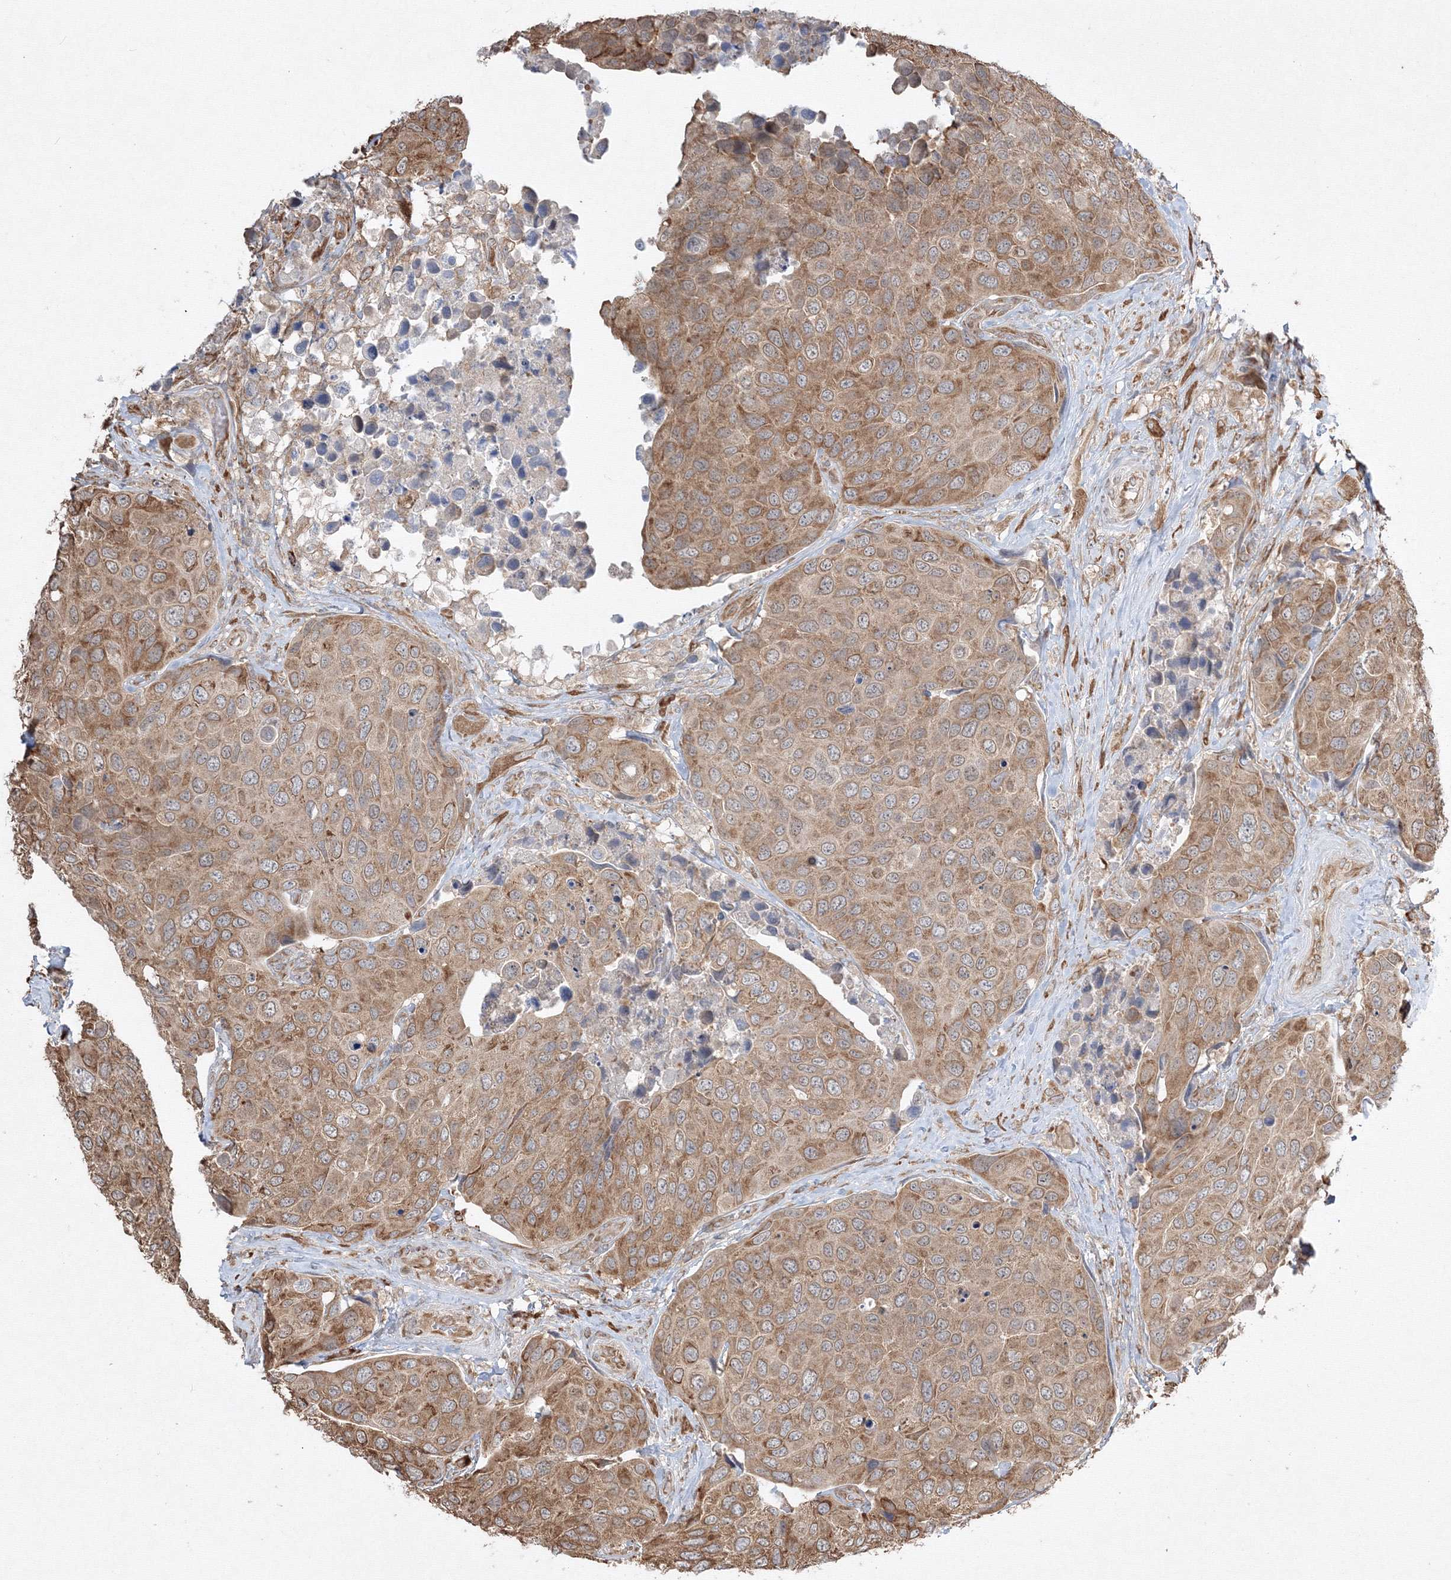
{"staining": {"intensity": "moderate", "quantity": ">75%", "location": "cytoplasmic/membranous"}, "tissue": "urothelial cancer", "cell_type": "Tumor cells", "image_type": "cancer", "snomed": [{"axis": "morphology", "description": "Urothelial carcinoma, High grade"}, {"axis": "topography", "description": "Urinary bladder"}], "caption": "An image showing moderate cytoplasmic/membranous positivity in about >75% of tumor cells in urothelial cancer, as visualized by brown immunohistochemical staining.", "gene": "FBXL8", "patient": {"sex": "male", "age": 74}}